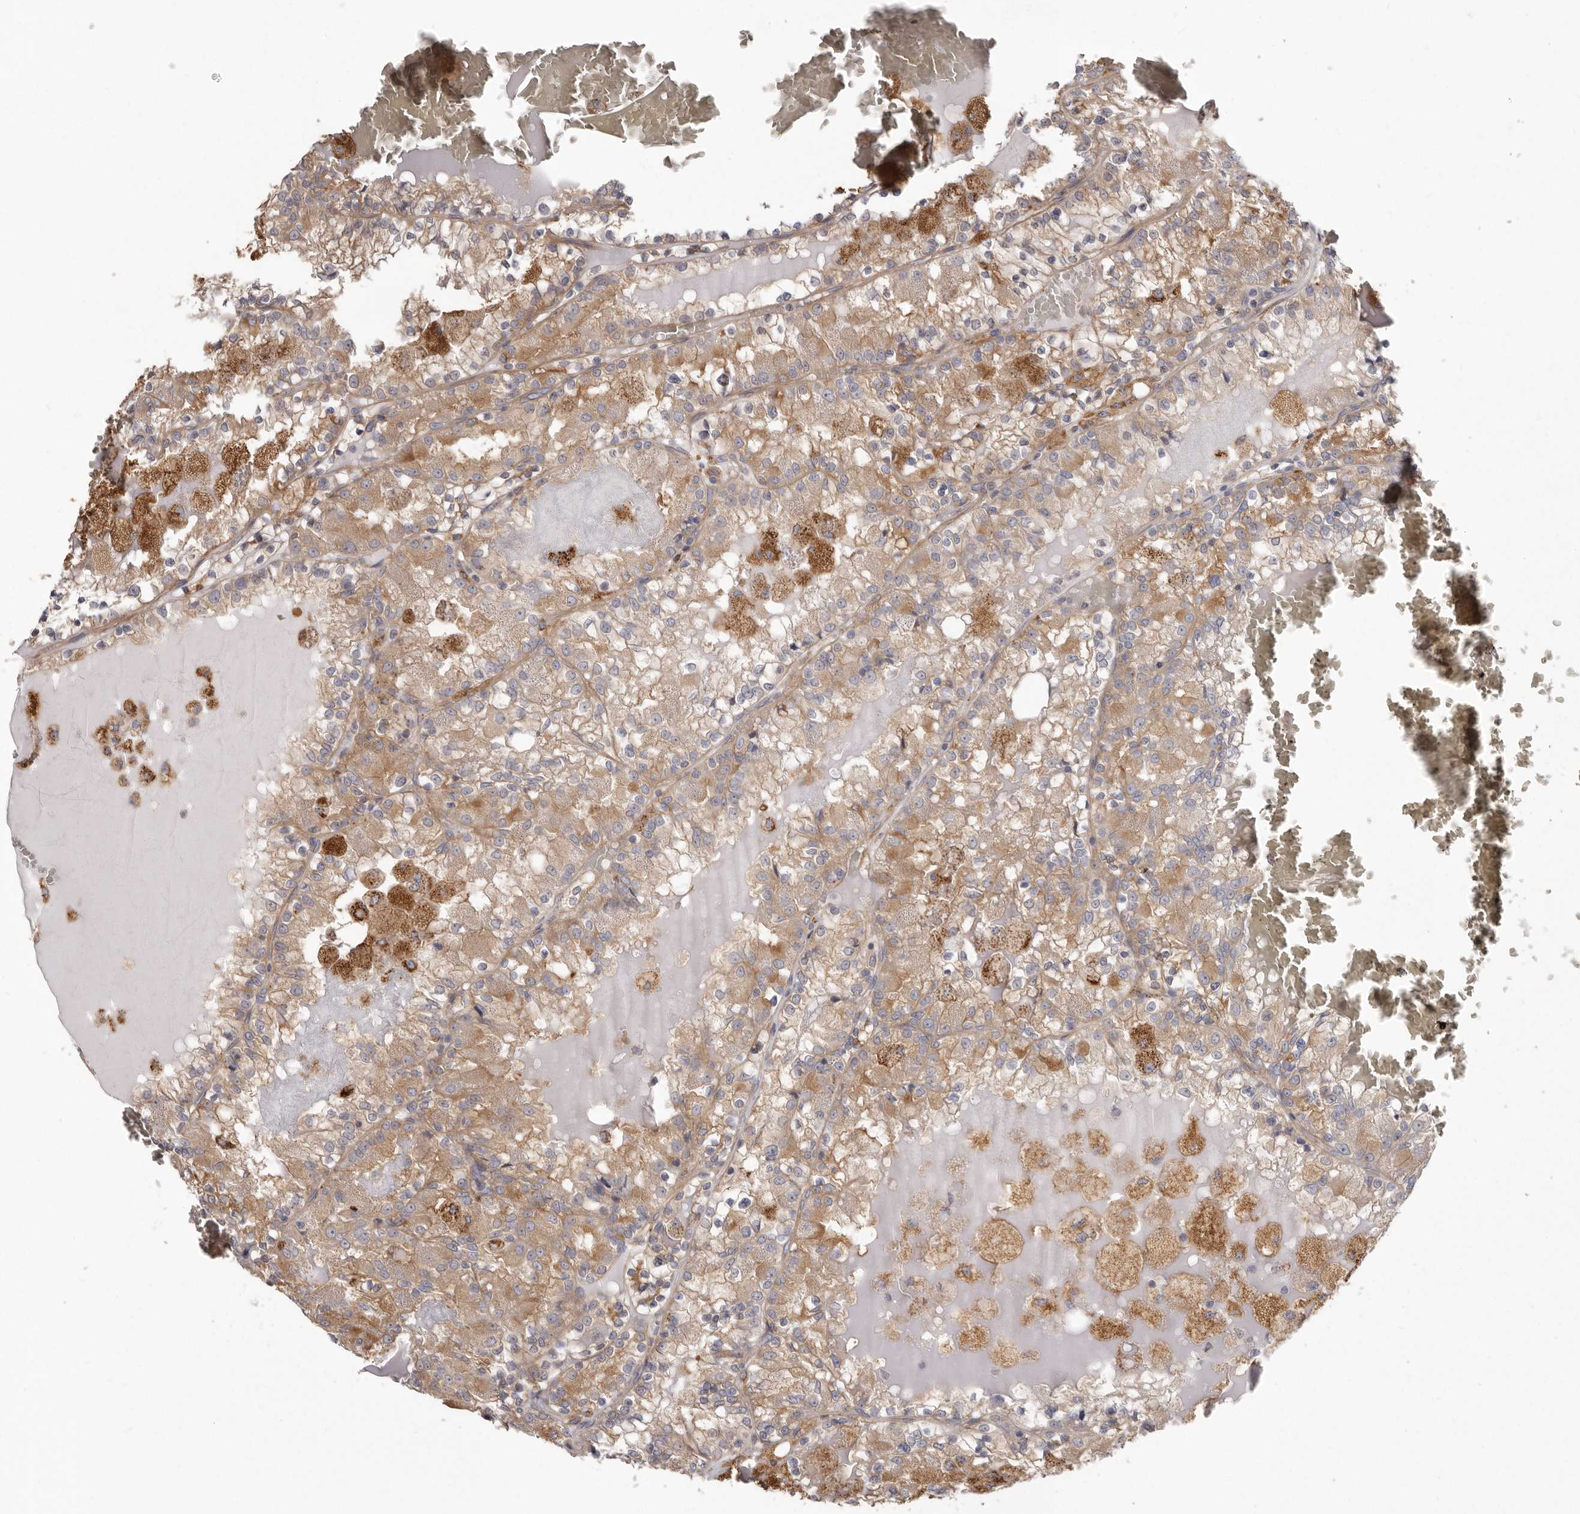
{"staining": {"intensity": "moderate", "quantity": ">75%", "location": "cytoplasmic/membranous"}, "tissue": "renal cancer", "cell_type": "Tumor cells", "image_type": "cancer", "snomed": [{"axis": "morphology", "description": "Adenocarcinoma, NOS"}, {"axis": "topography", "description": "Kidney"}], "caption": "Human renal cancer stained with a protein marker displays moderate staining in tumor cells.", "gene": "ENAH", "patient": {"sex": "female", "age": 56}}